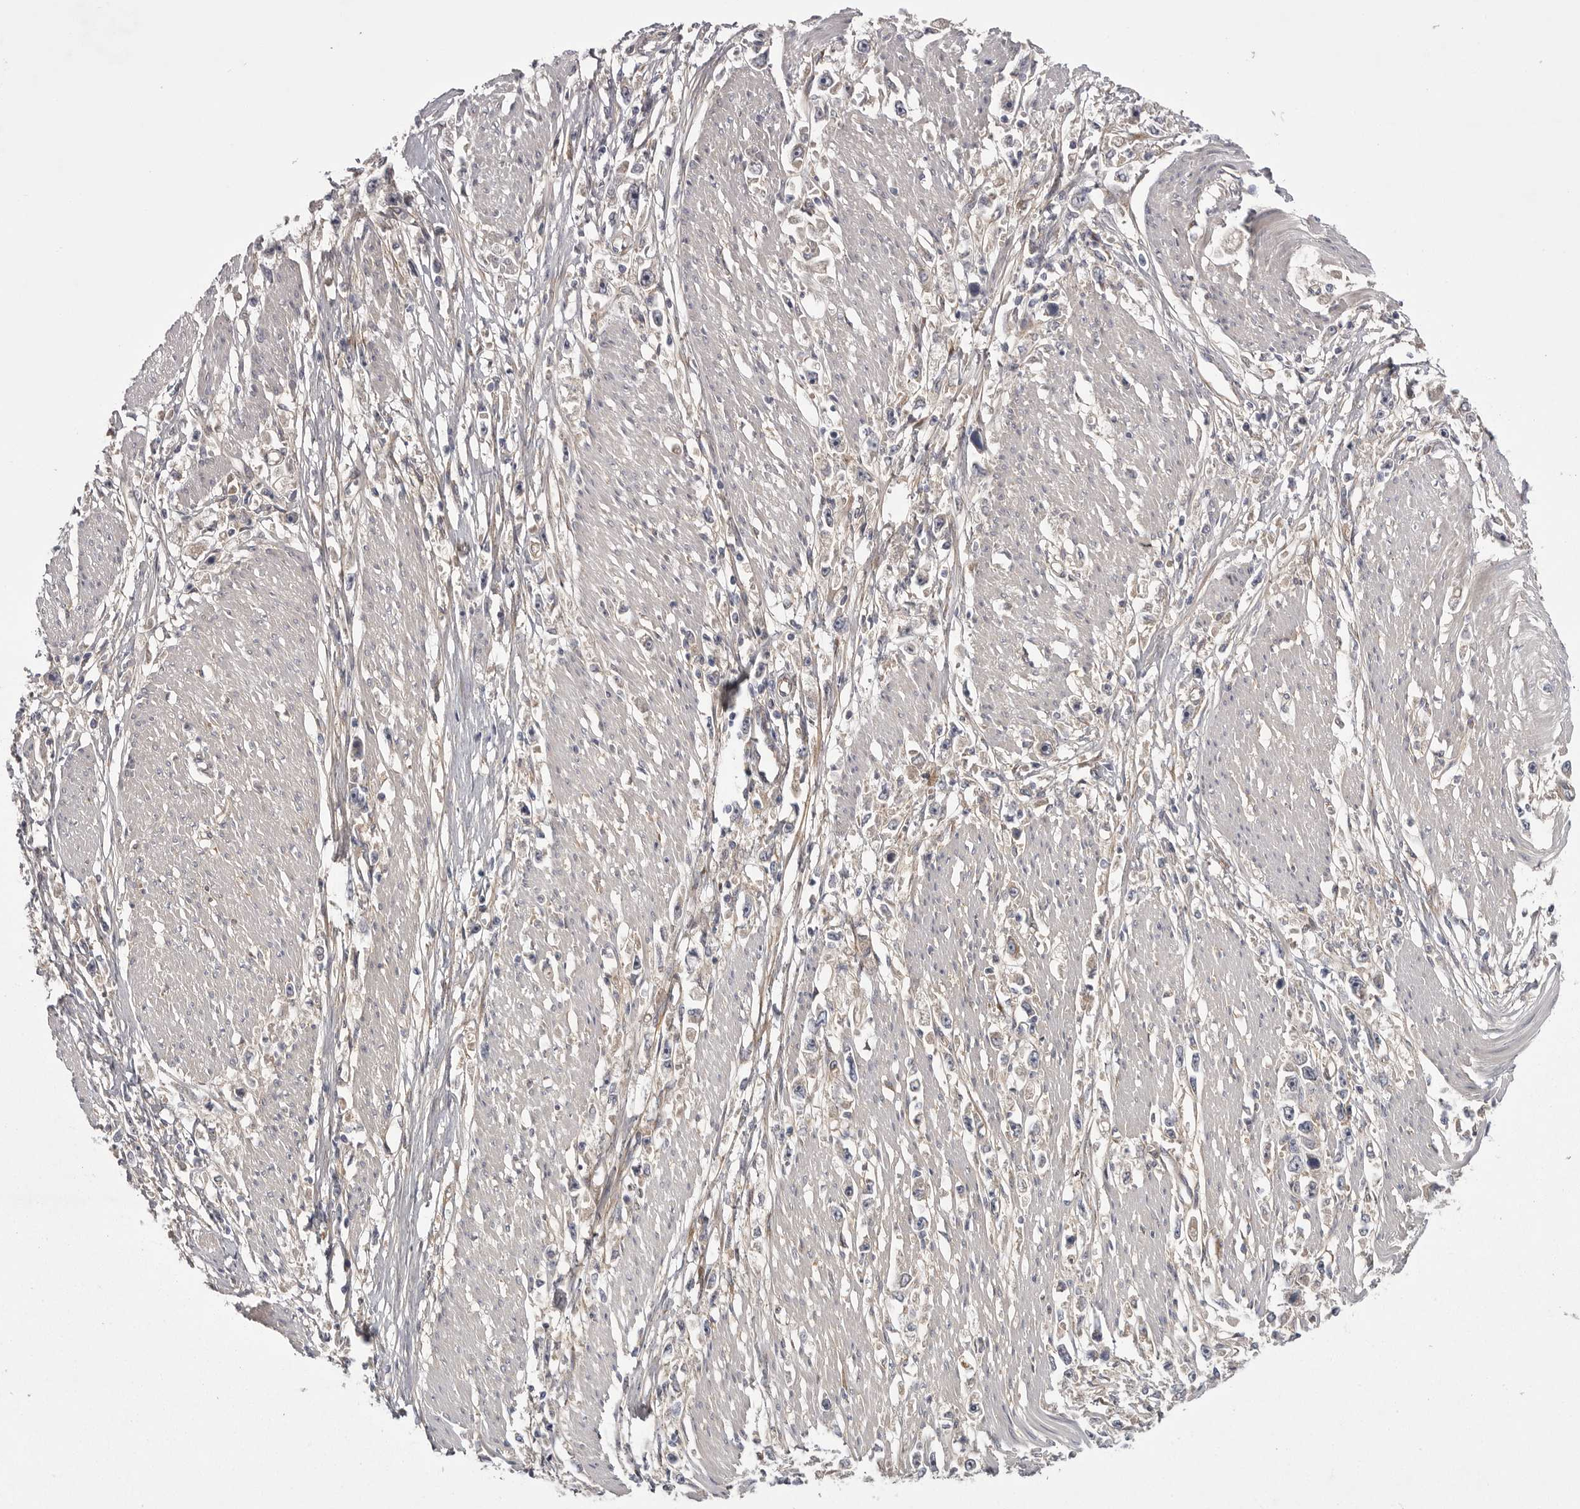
{"staining": {"intensity": "negative", "quantity": "none", "location": "none"}, "tissue": "stomach cancer", "cell_type": "Tumor cells", "image_type": "cancer", "snomed": [{"axis": "morphology", "description": "Adenocarcinoma, NOS"}, {"axis": "topography", "description": "Stomach"}], "caption": "Tumor cells are negative for brown protein staining in stomach cancer.", "gene": "OSBPL9", "patient": {"sex": "female", "age": 59}}